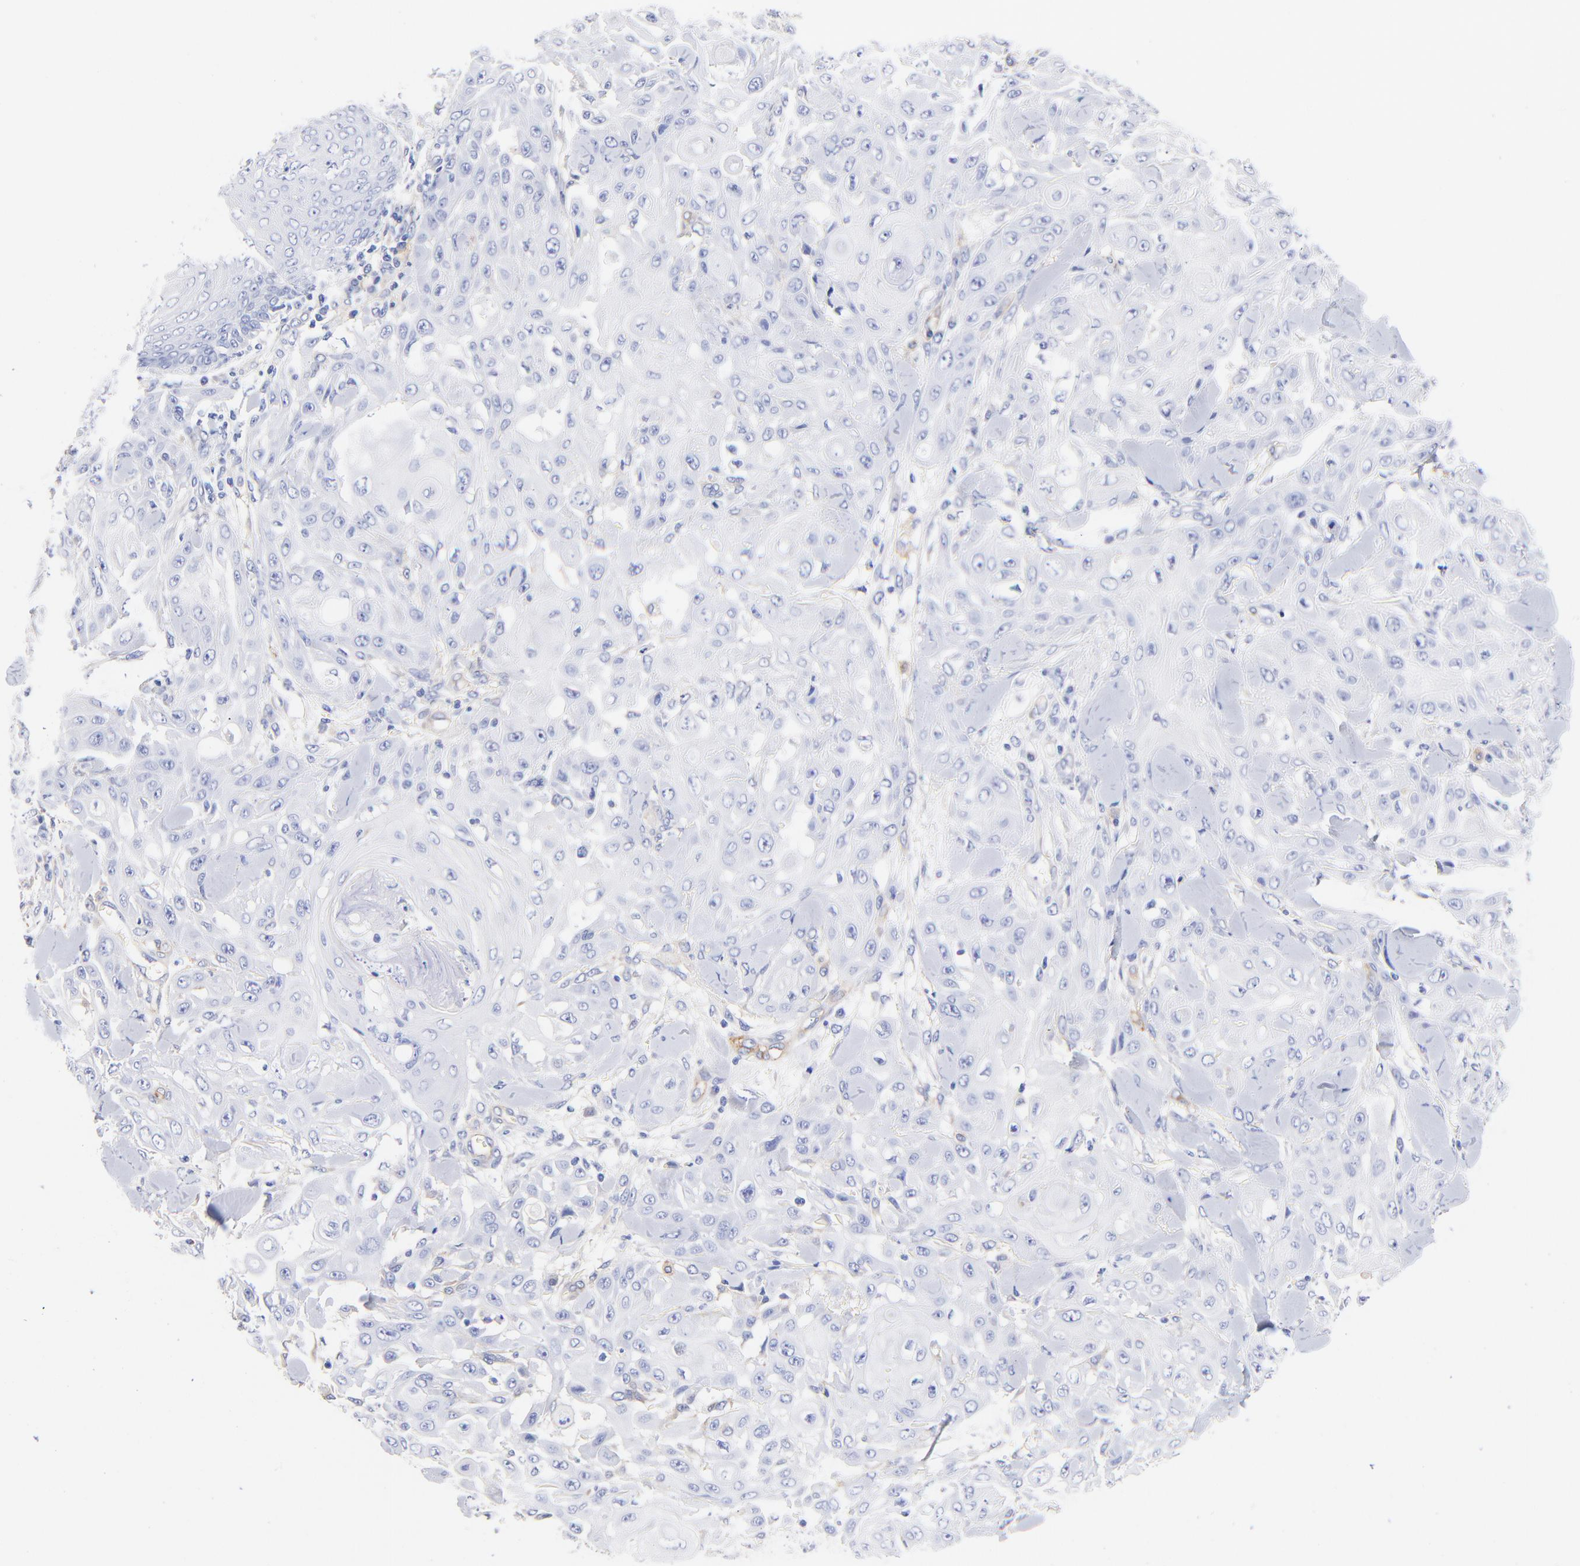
{"staining": {"intensity": "negative", "quantity": "none", "location": "none"}, "tissue": "skin cancer", "cell_type": "Tumor cells", "image_type": "cancer", "snomed": [{"axis": "morphology", "description": "Squamous cell carcinoma, NOS"}, {"axis": "topography", "description": "Skin"}], "caption": "Tumor cells show no significant protein expression in squamous cell carcinoma (skin).", "gene": "SLC44A2", "patient": {"sex": "male", "age": 24}}